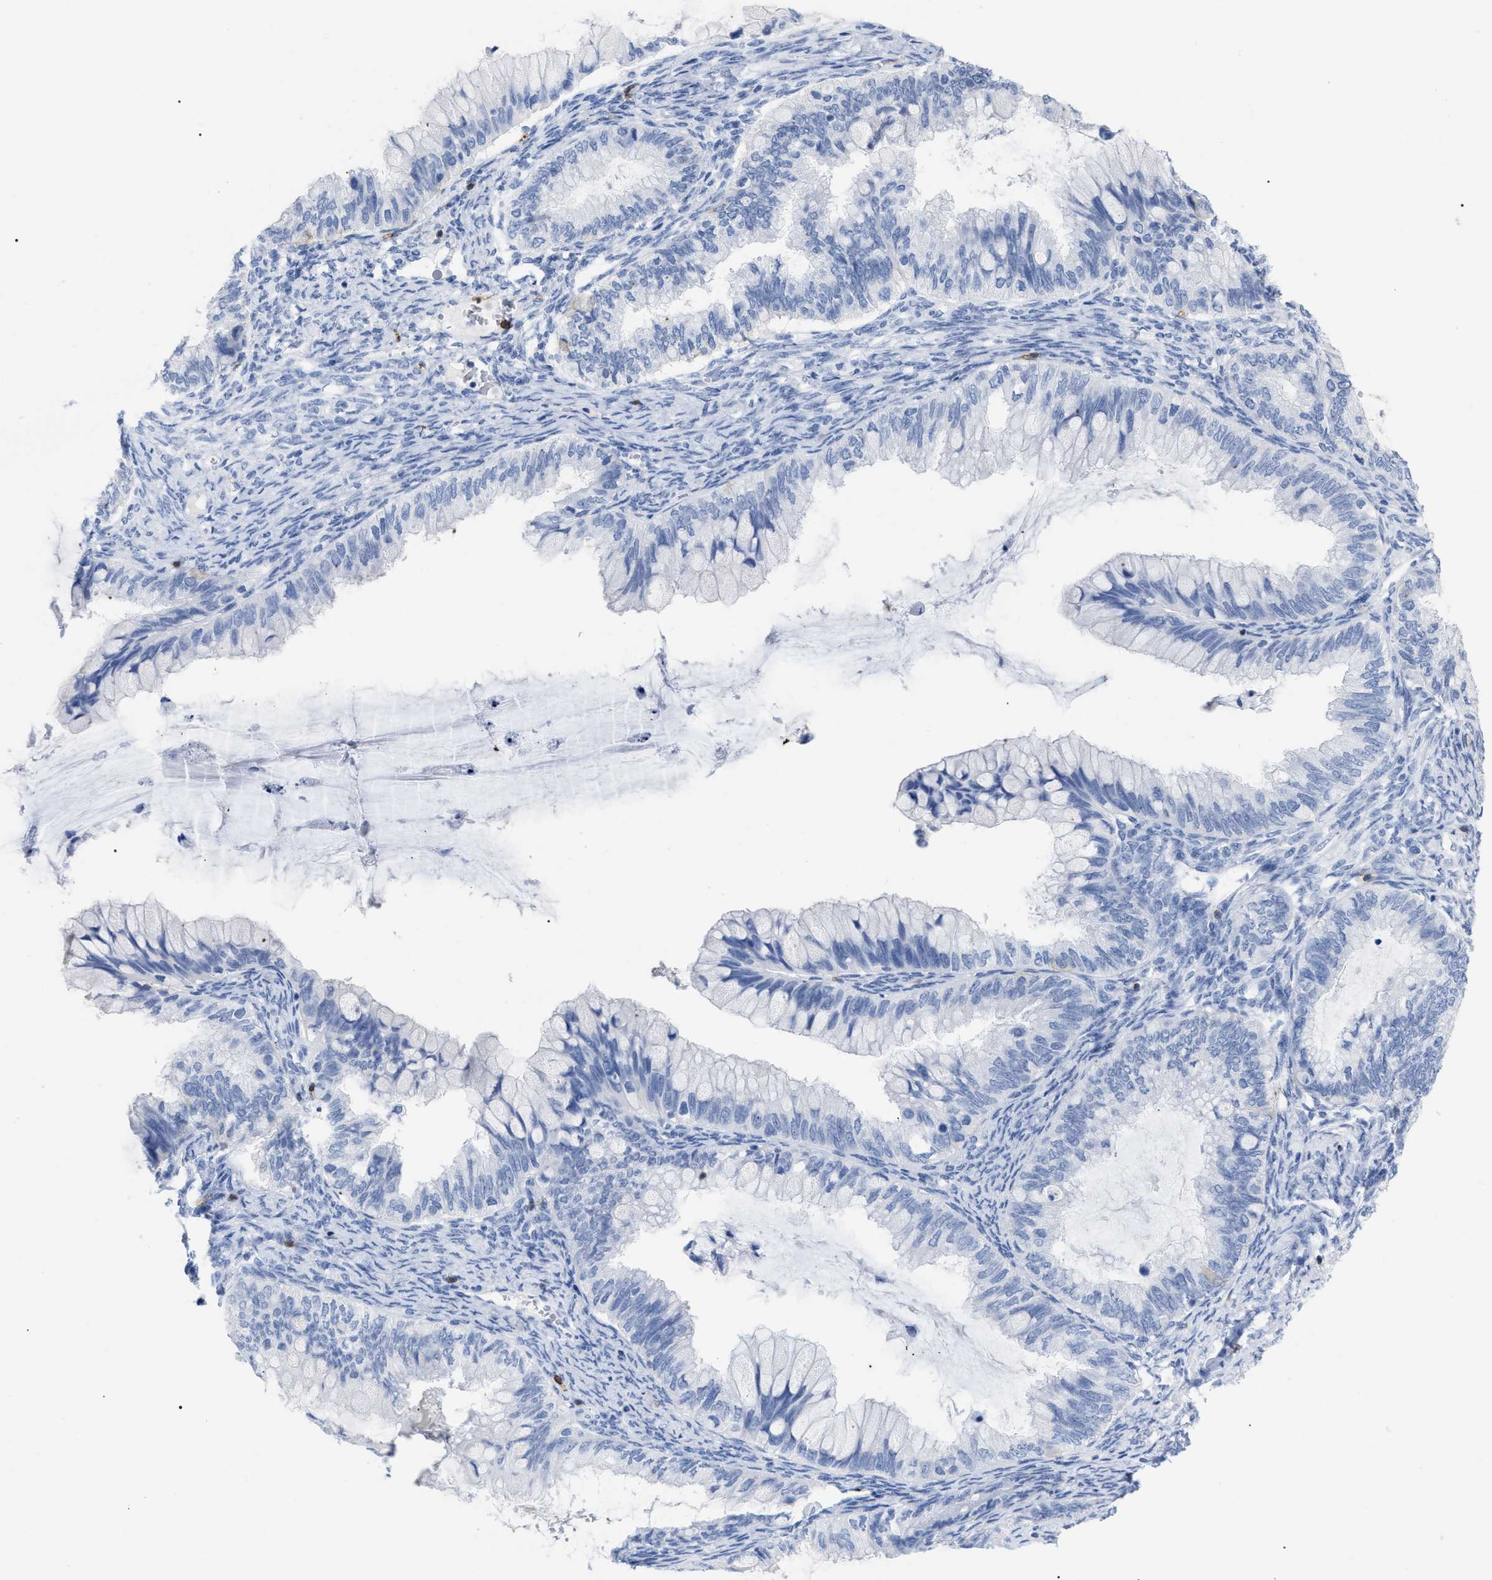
{"staining": {"intensity": "negative", "quantity": "none", "location": "none"}, "tissue": "ovarian cancer", "cell_type": "Tumor cells", "image_type": "cancer", "snomed": [{"axis": "morphology", "description": "Cystadenocarcinoma, mucinous, NOS"}, {"axis": "topography", "description": "Ovary"}], "caption": "Immunohistochemistry photomicrograph of neoplastic tissue: human ovarian mucinous cystadenocarcinoma stained with DAB (3,3'-diaminobenzidine) reveals no significant protein positivity in tumor cells.", "gene": "CD5", "patient": {"sex": "female", "age": 80}}